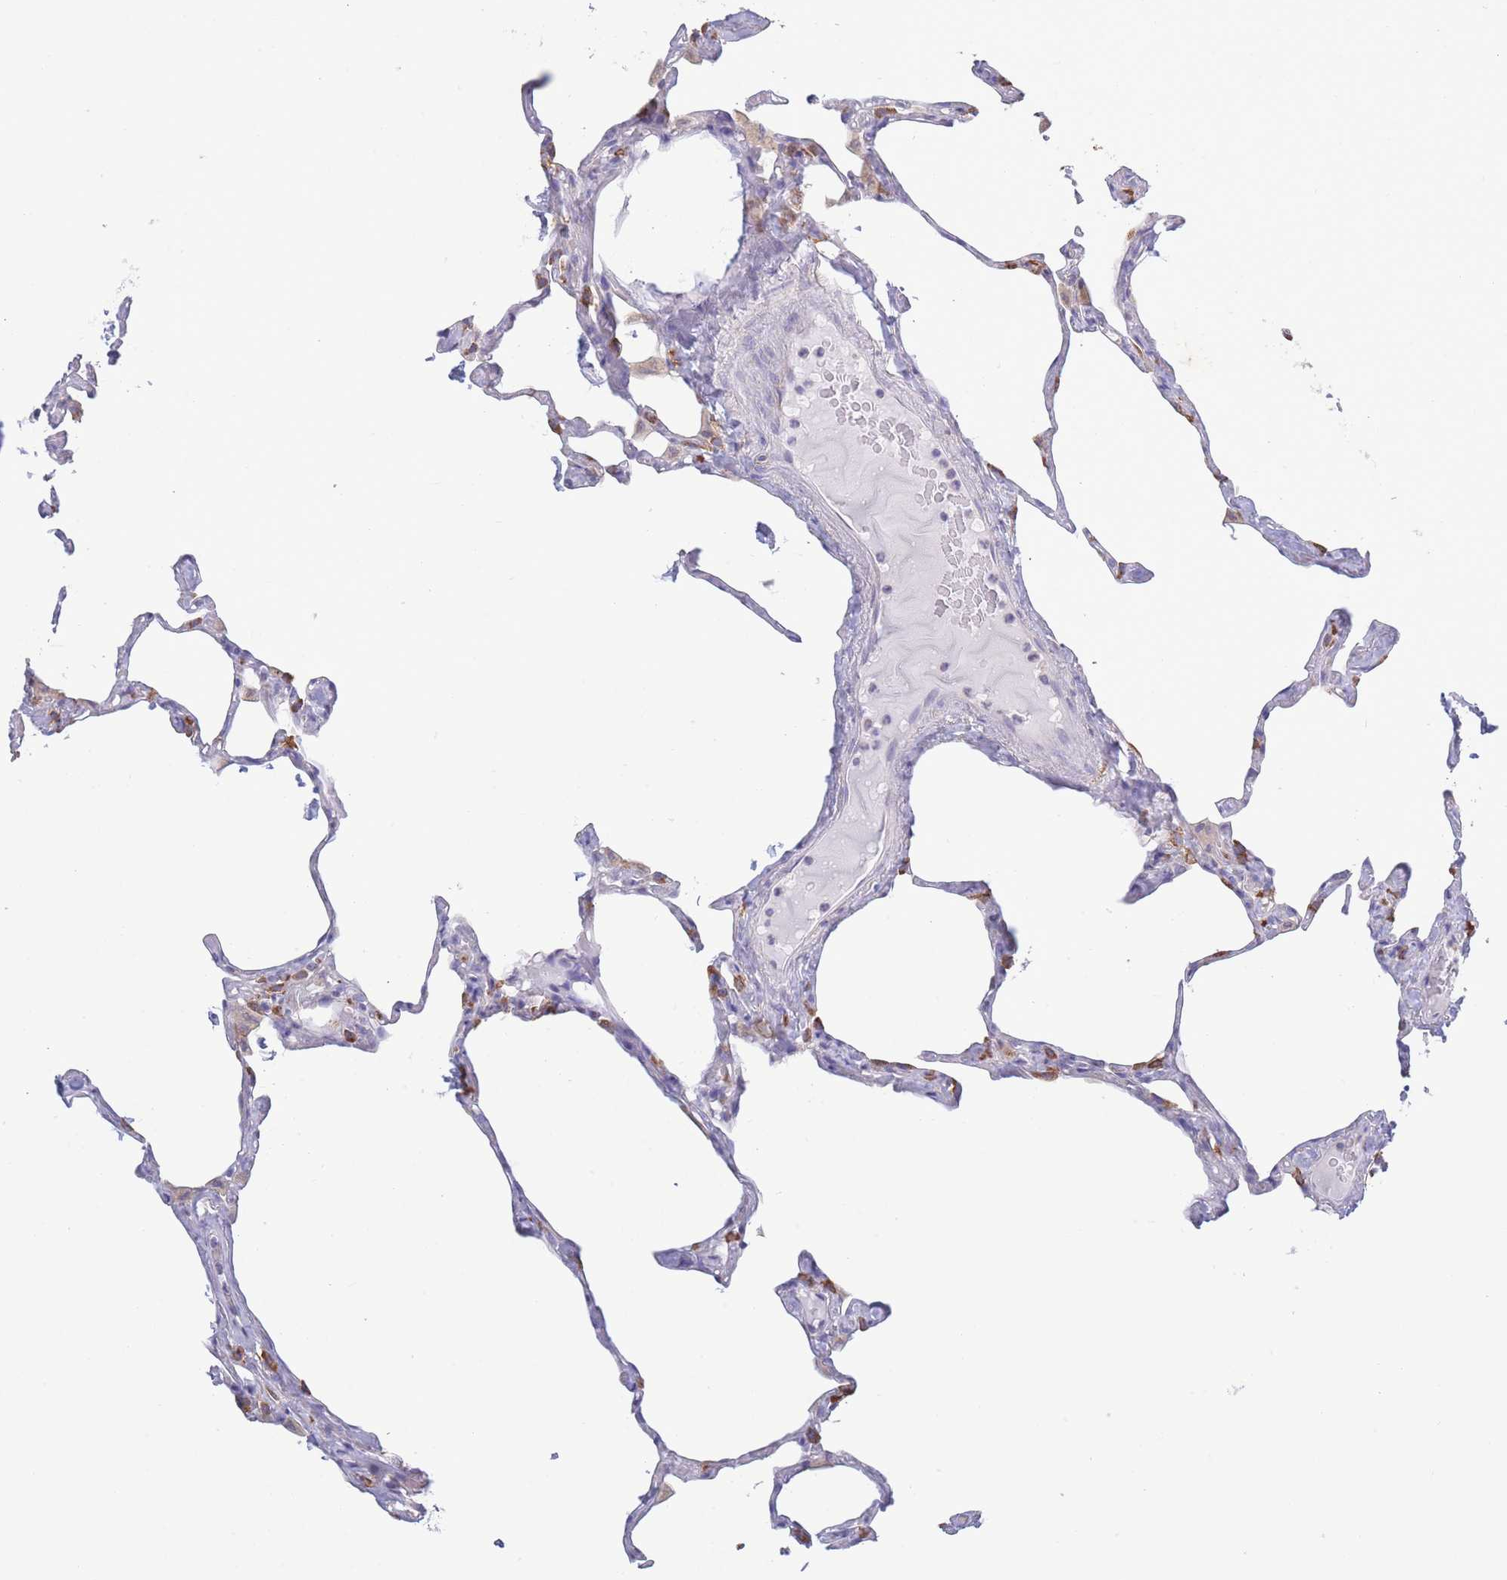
{"staining": {"intensity": "moderate", "quantity": "<25%", "location": "cytoplasmic/membranous"}, "tissue": "lung", "cell_type": "Alveolar cells", "image_type": "normal", "snomed": [{"axis": "morphology", "description": "Normal tissue, NOS"}, {"axis": "topography", "description": "Lung"}], "caption": "Protein staining reveals moderate cytoplasmic/membranous positivity in about <25% of alveolar cells in normal lung.", "gene": "PDHA1", "patient": {"sex": "male", "age": 65}}